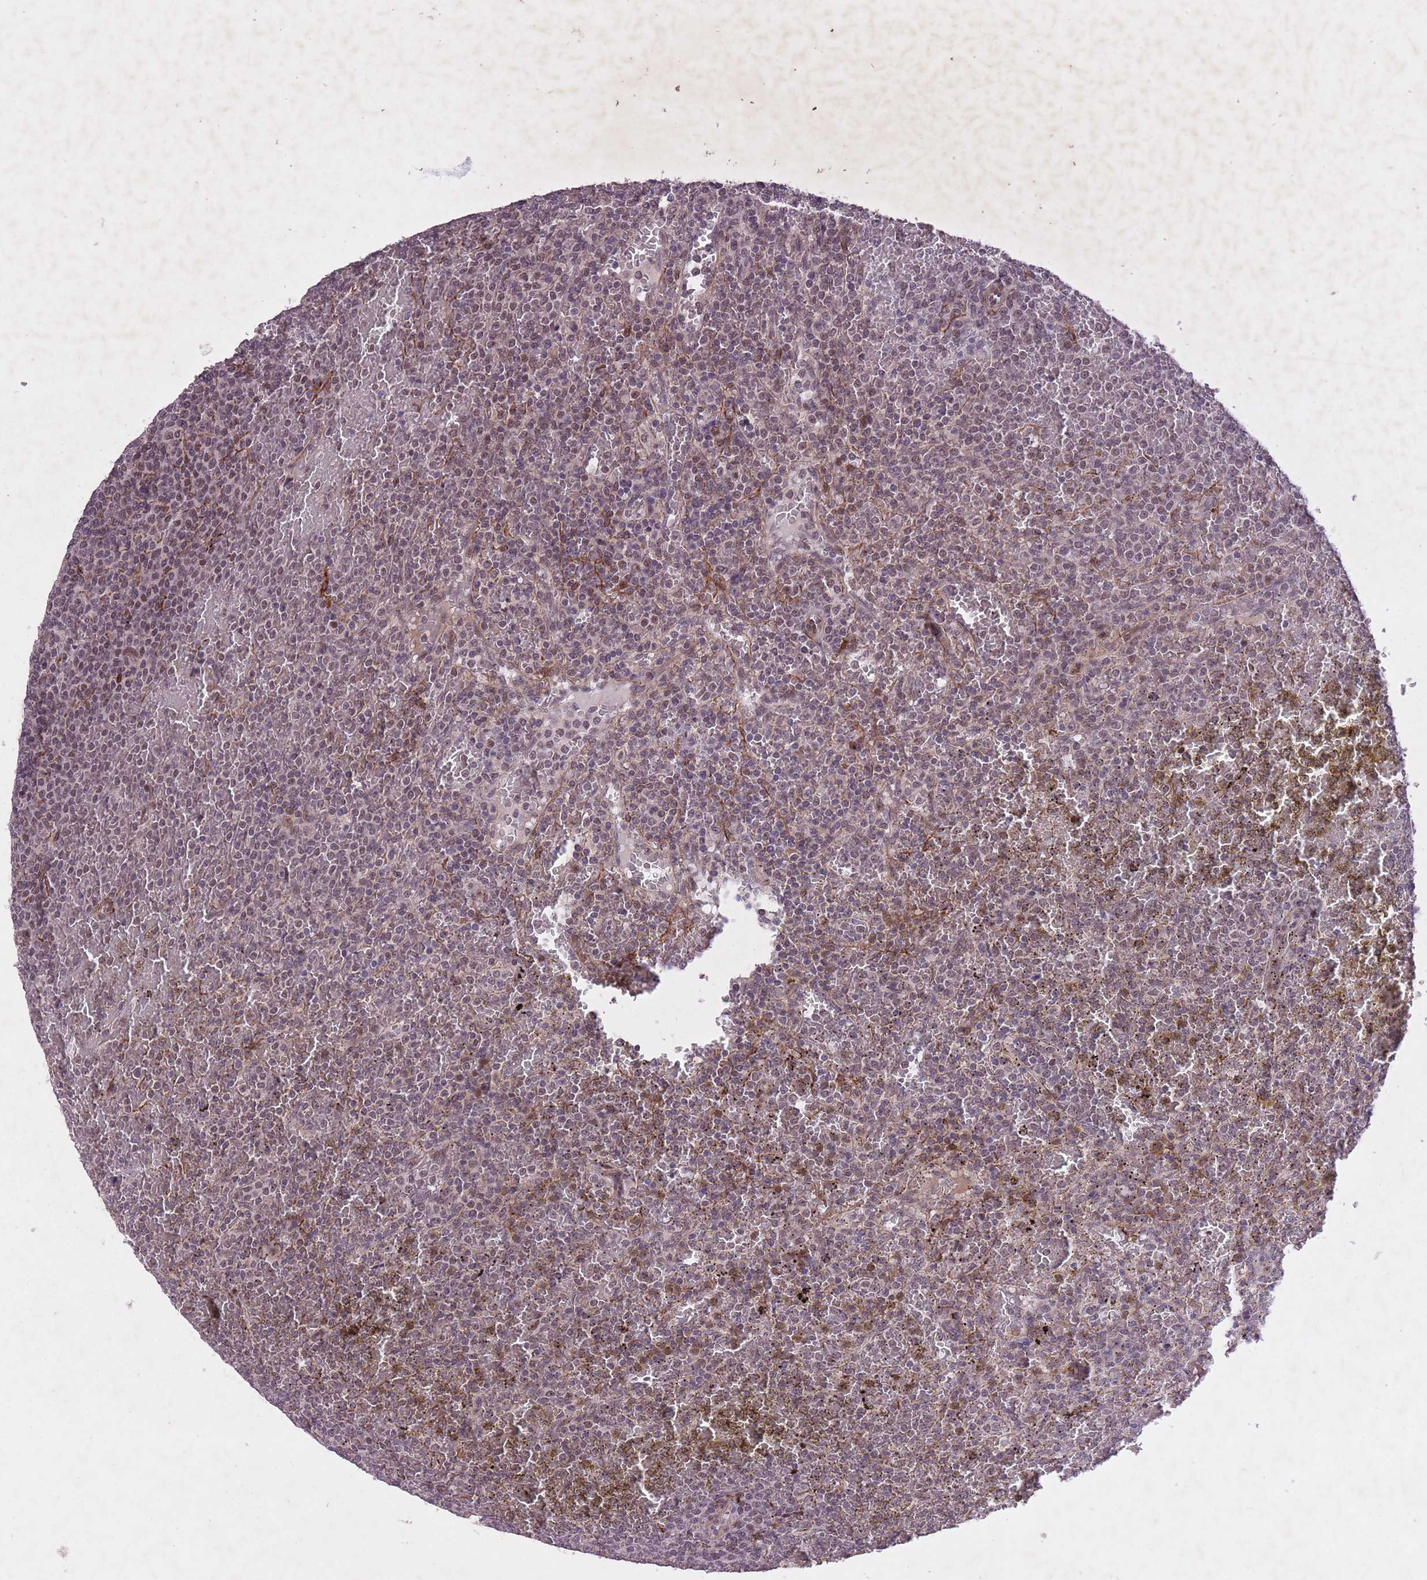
{"staining": {"intensity": "weak", "quantity": "25%-75%", "location": "nuclear"}, "tissue": "lymphoma", "cell_type": "Tumor cells", "image_type": "cancer", "snomed": [{"axis": "morphology", "description": "Malignant lymphoma, non-Hodgkin's type, Low grade"}, {"axis": "topography", "description": "Spleen"}], "caption": "Malignant lymphoma, non-Hodgkin's type (low-grade) was stained to show a protein in brown. There is low levels of weak nuclear positivity in approximately 25%-75% of tumor cells. The staining was performed using DAB, with brown indicating positive protein expression. Nuclei are stained blue with hematoxylin.", "gene": "CBX6", "patient": {"sex": "male", "age": 60}}